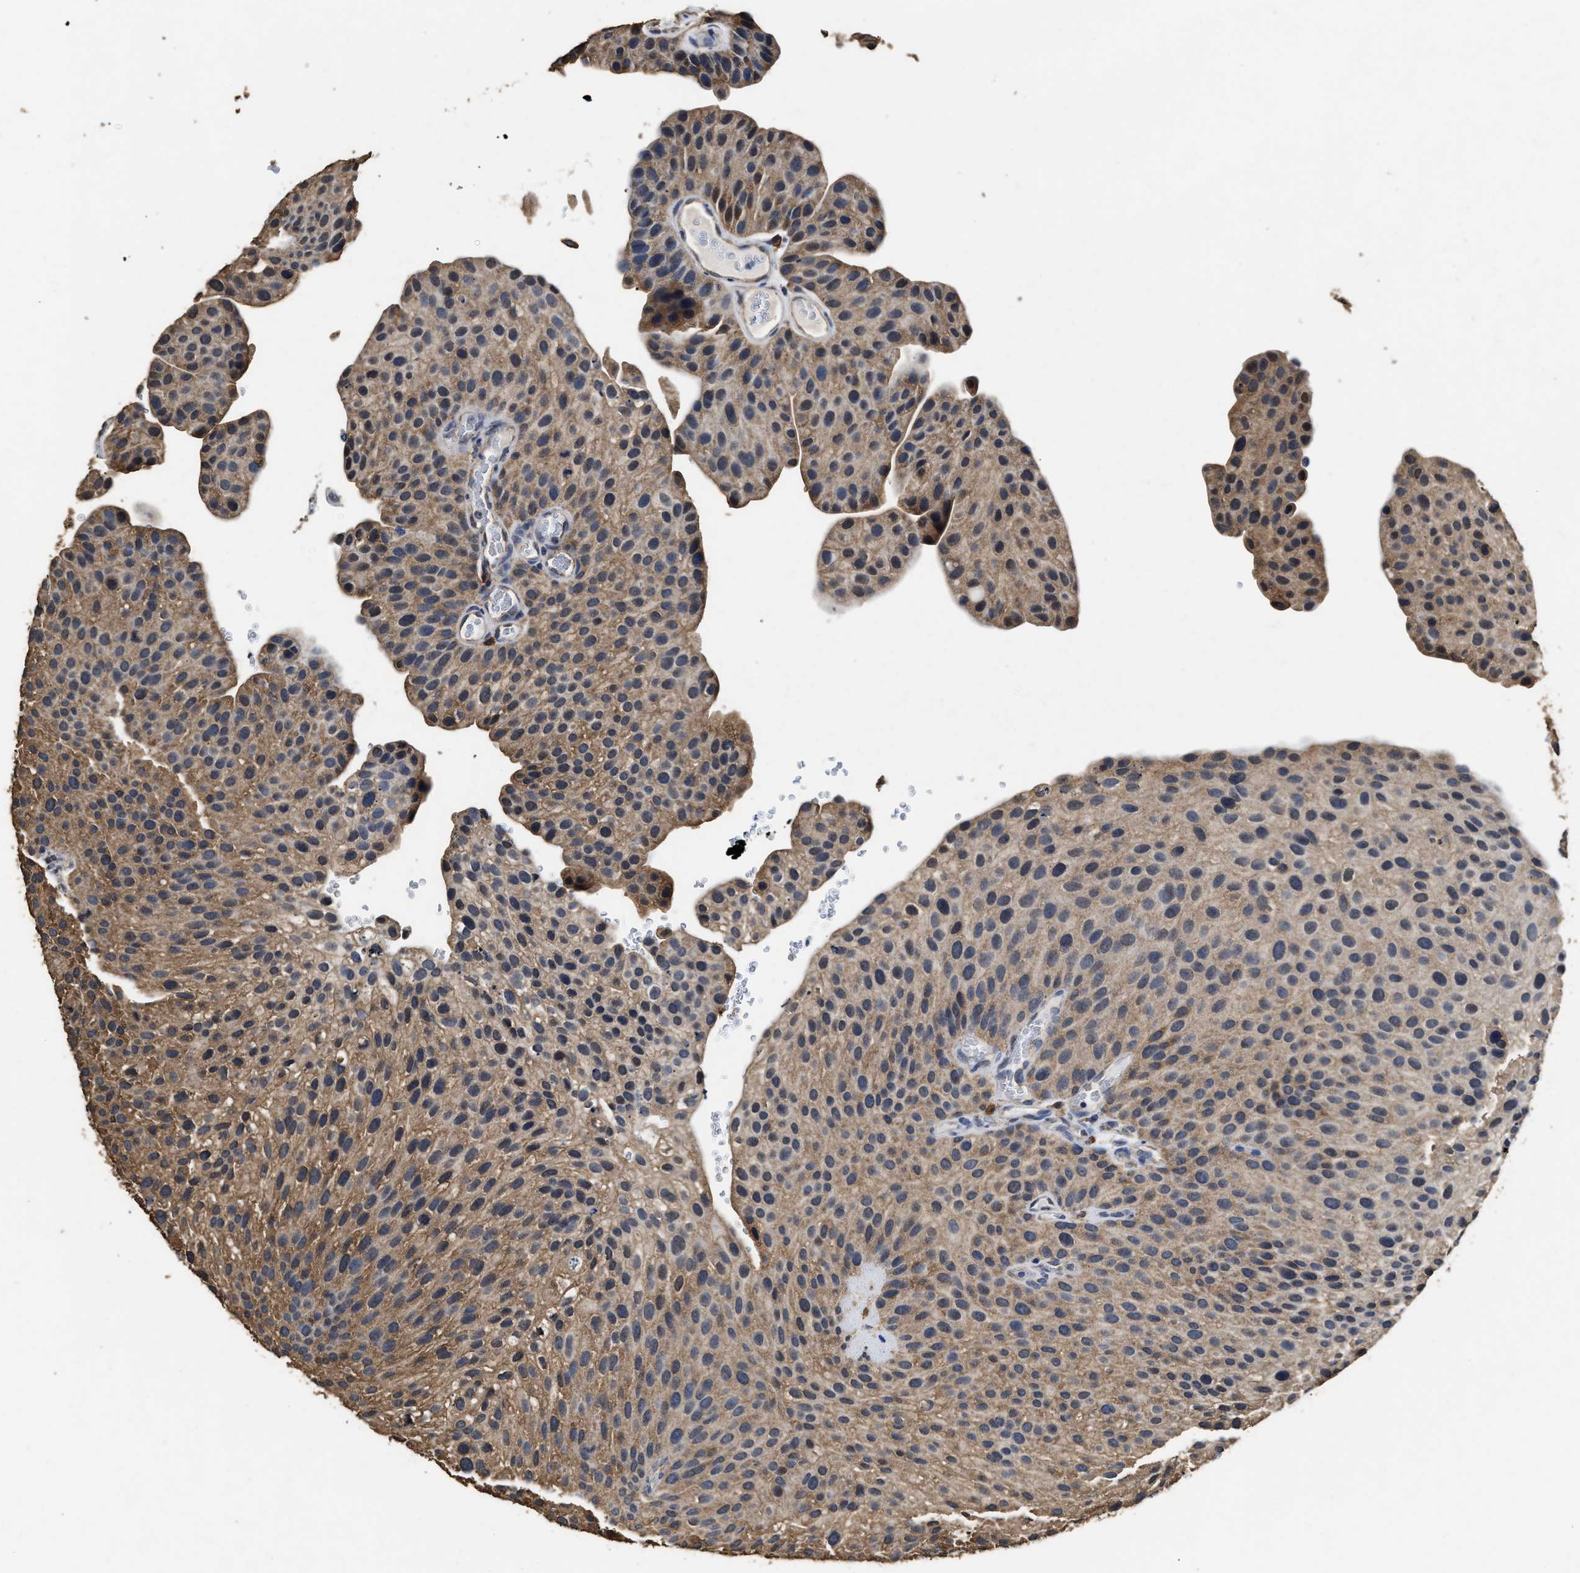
{"staining": {"intensity": "moderate", "quantity": ">75%", "location": "cytoplasmic/membranous"}, "tissue": "urothelial cancer", "cell_type": "Tumor cells", "image_type": "cancer", "snomed": [{"axis": "morphology", "description": "Urothelial carcinoma, Low grade"}, {"axis": "topography", "description": "Smooth muscle"}, {"axis": "topography", "description": "Urinary bladder"}], "caption": "An immunohistochemistry (IHC) histopathology image of neoplastic tissue is shown. Protein staining in brown shows moderate cytoplasmic/membranous positivity in urothelial carcinoma (low-grade) within tumor cells.", "gene": "YWHAE", "patient": {"sex": "male", "age": 60}}